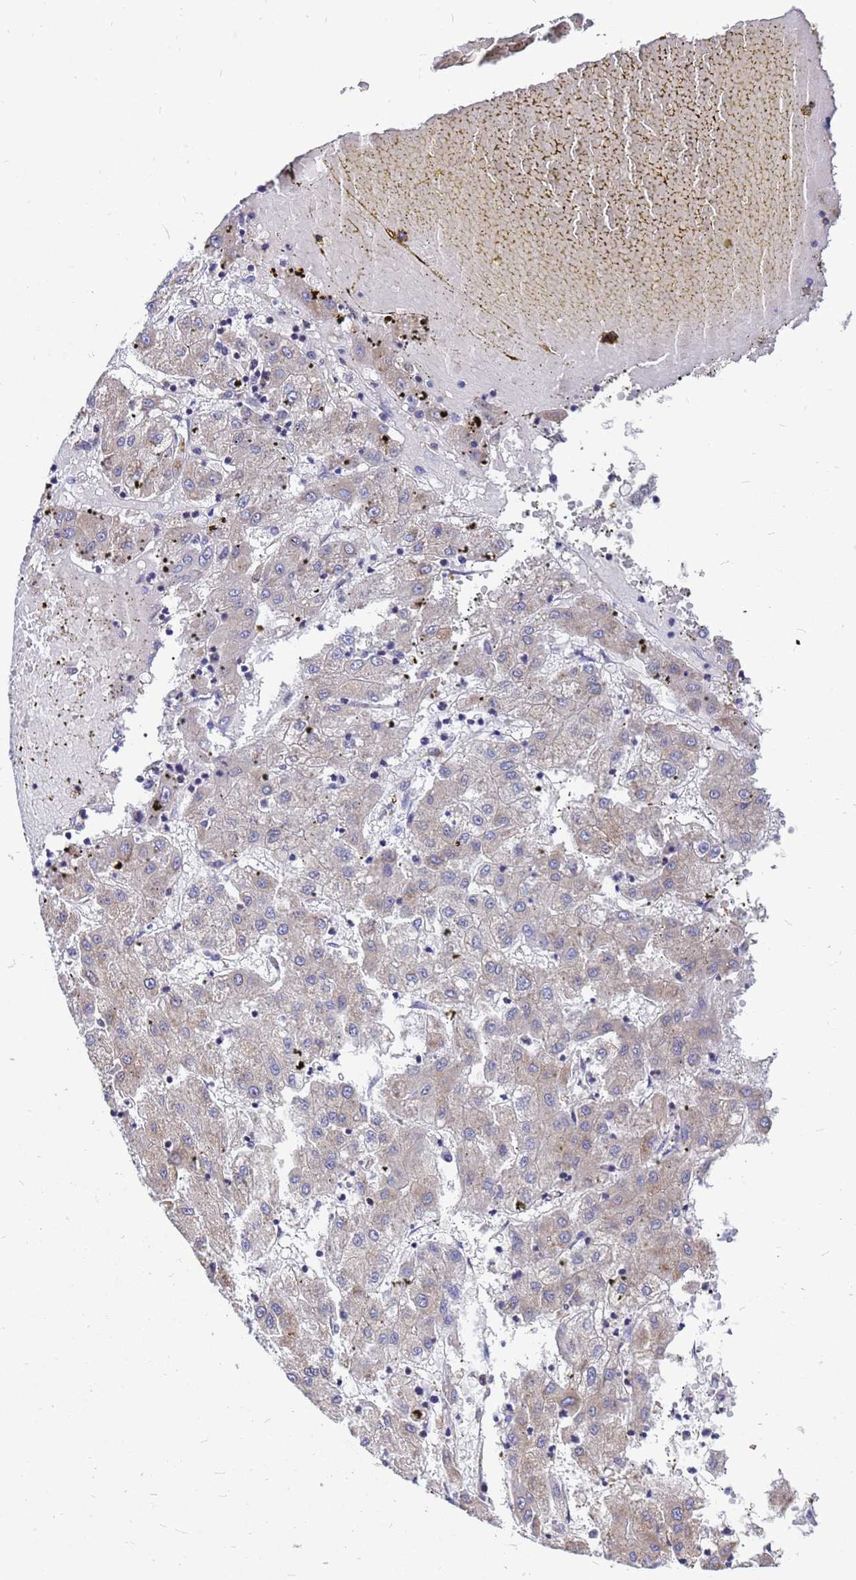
{"staining": {"intensity": "weak", "quantity": "25%-75%", "location": "cytoplasmic/membranous"}, "tissue": "liver cancer", "cell_type": "Tumor cells", "image_type": "cancer", "snomed": [{"axis": "morphology", "description": "Carcinoma, Hepatocellular, NOS"}, {"axis": "topography", "description": "Liver"}], "caption": "Immunohistochemistry (IHC) of liver cancer demonstrates low levels of weak cytoplasmic/membranous expression in about 25%-75% of tumor cells.", "gene": "MOB2", "patient": {"sex": "male", "age": 72}}